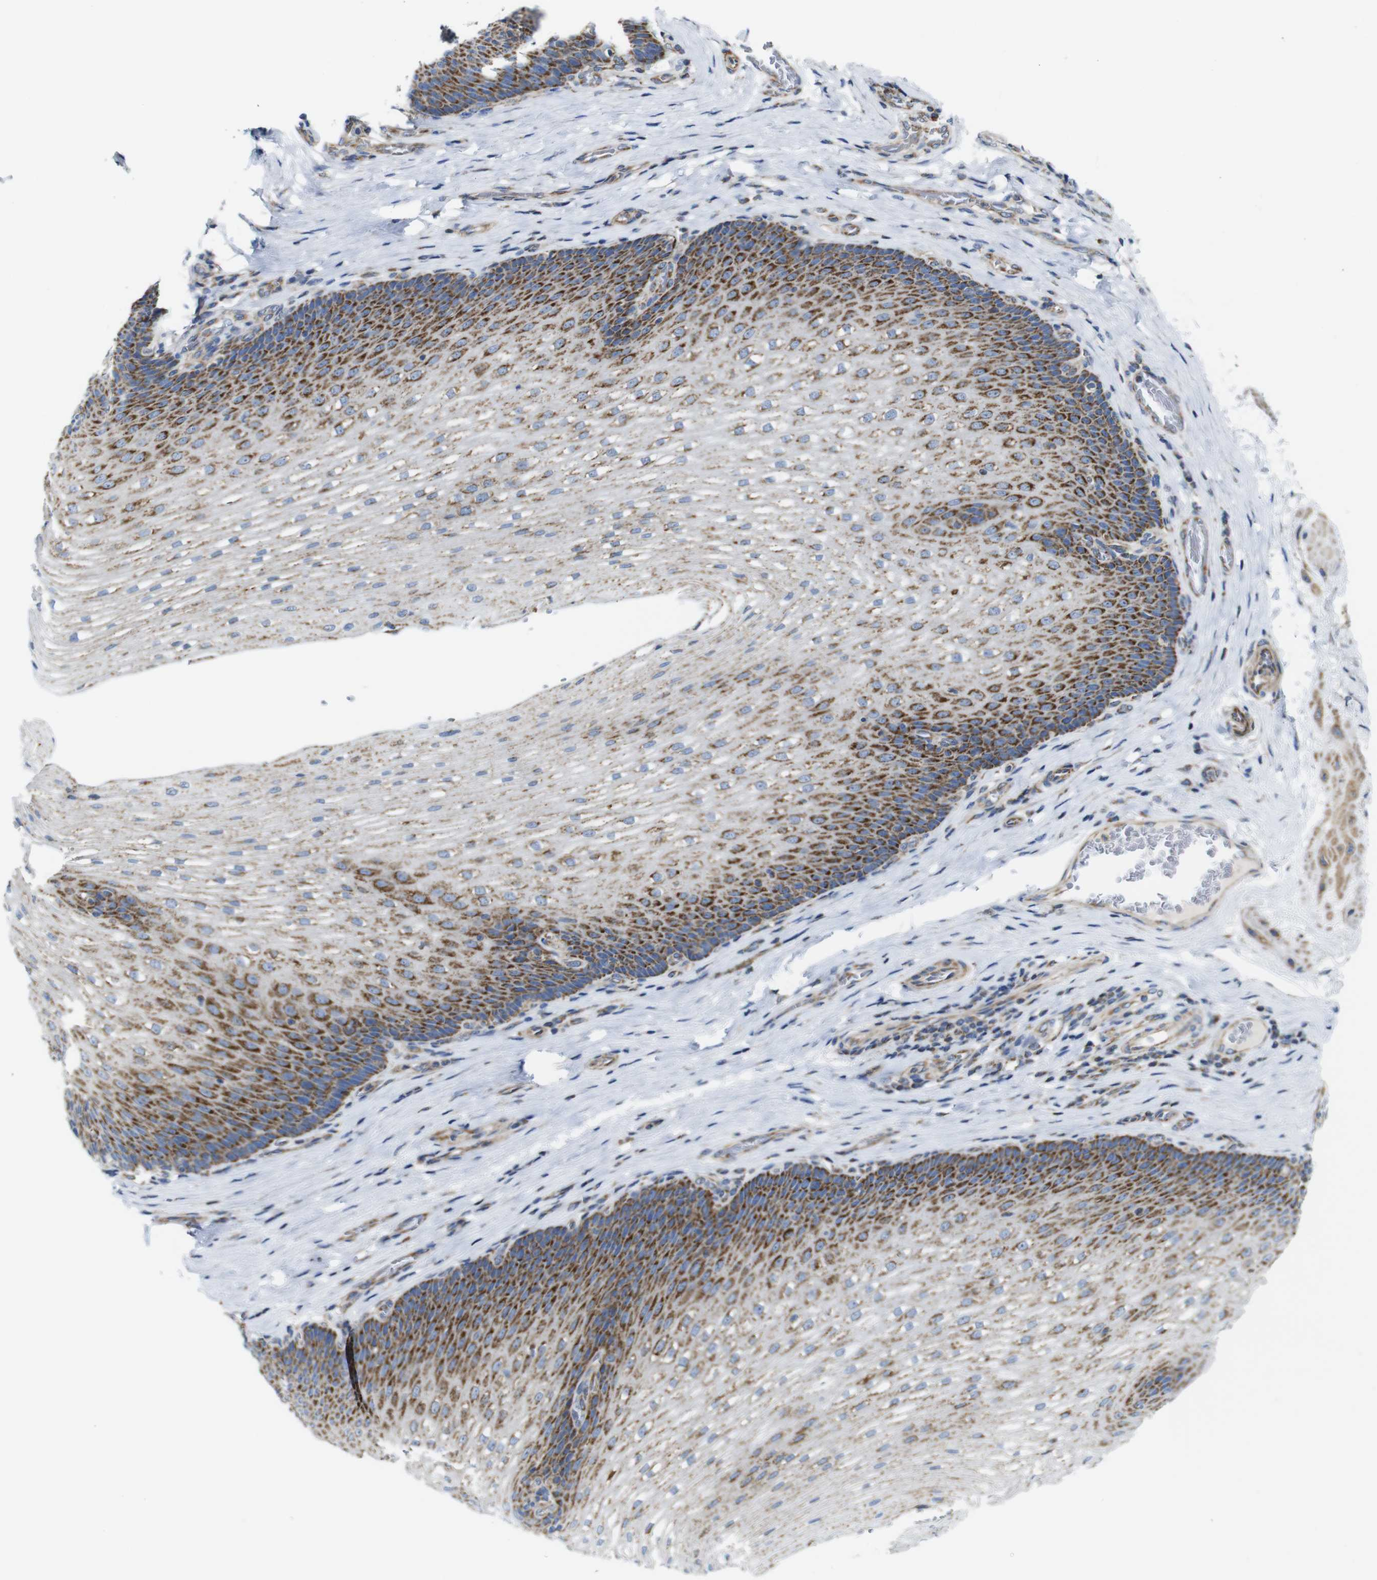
{"staining": {"intensity": "strong", "quantity": "25%-75%", "location": "cytoplasmic/membranous"}, "tissue": "esophagus", "cell_type": "Squamous epithelial cells", "image_type": "normal", "snomed": [{"axis": "morphology", "description": "Normal tissue, NOS"}, {"axis": "topography", "description": "Esophagus"}], "caption": "IHC staining of normal esophagus, which exhibits high levels of strong cytoplasmic/membranous positivity in about 25%-75% of squamous epithelial cells indicating strong cytoplasmic/membranous protein positivity. The staining was performed using DAB (3,3'-diaminobenzidine) (brown) for protein detection and nuclei were counterstained in hematoxylin (blue).", "gene": "PDCD1LG2", "patient": {"sex": "male", "age": 48}}